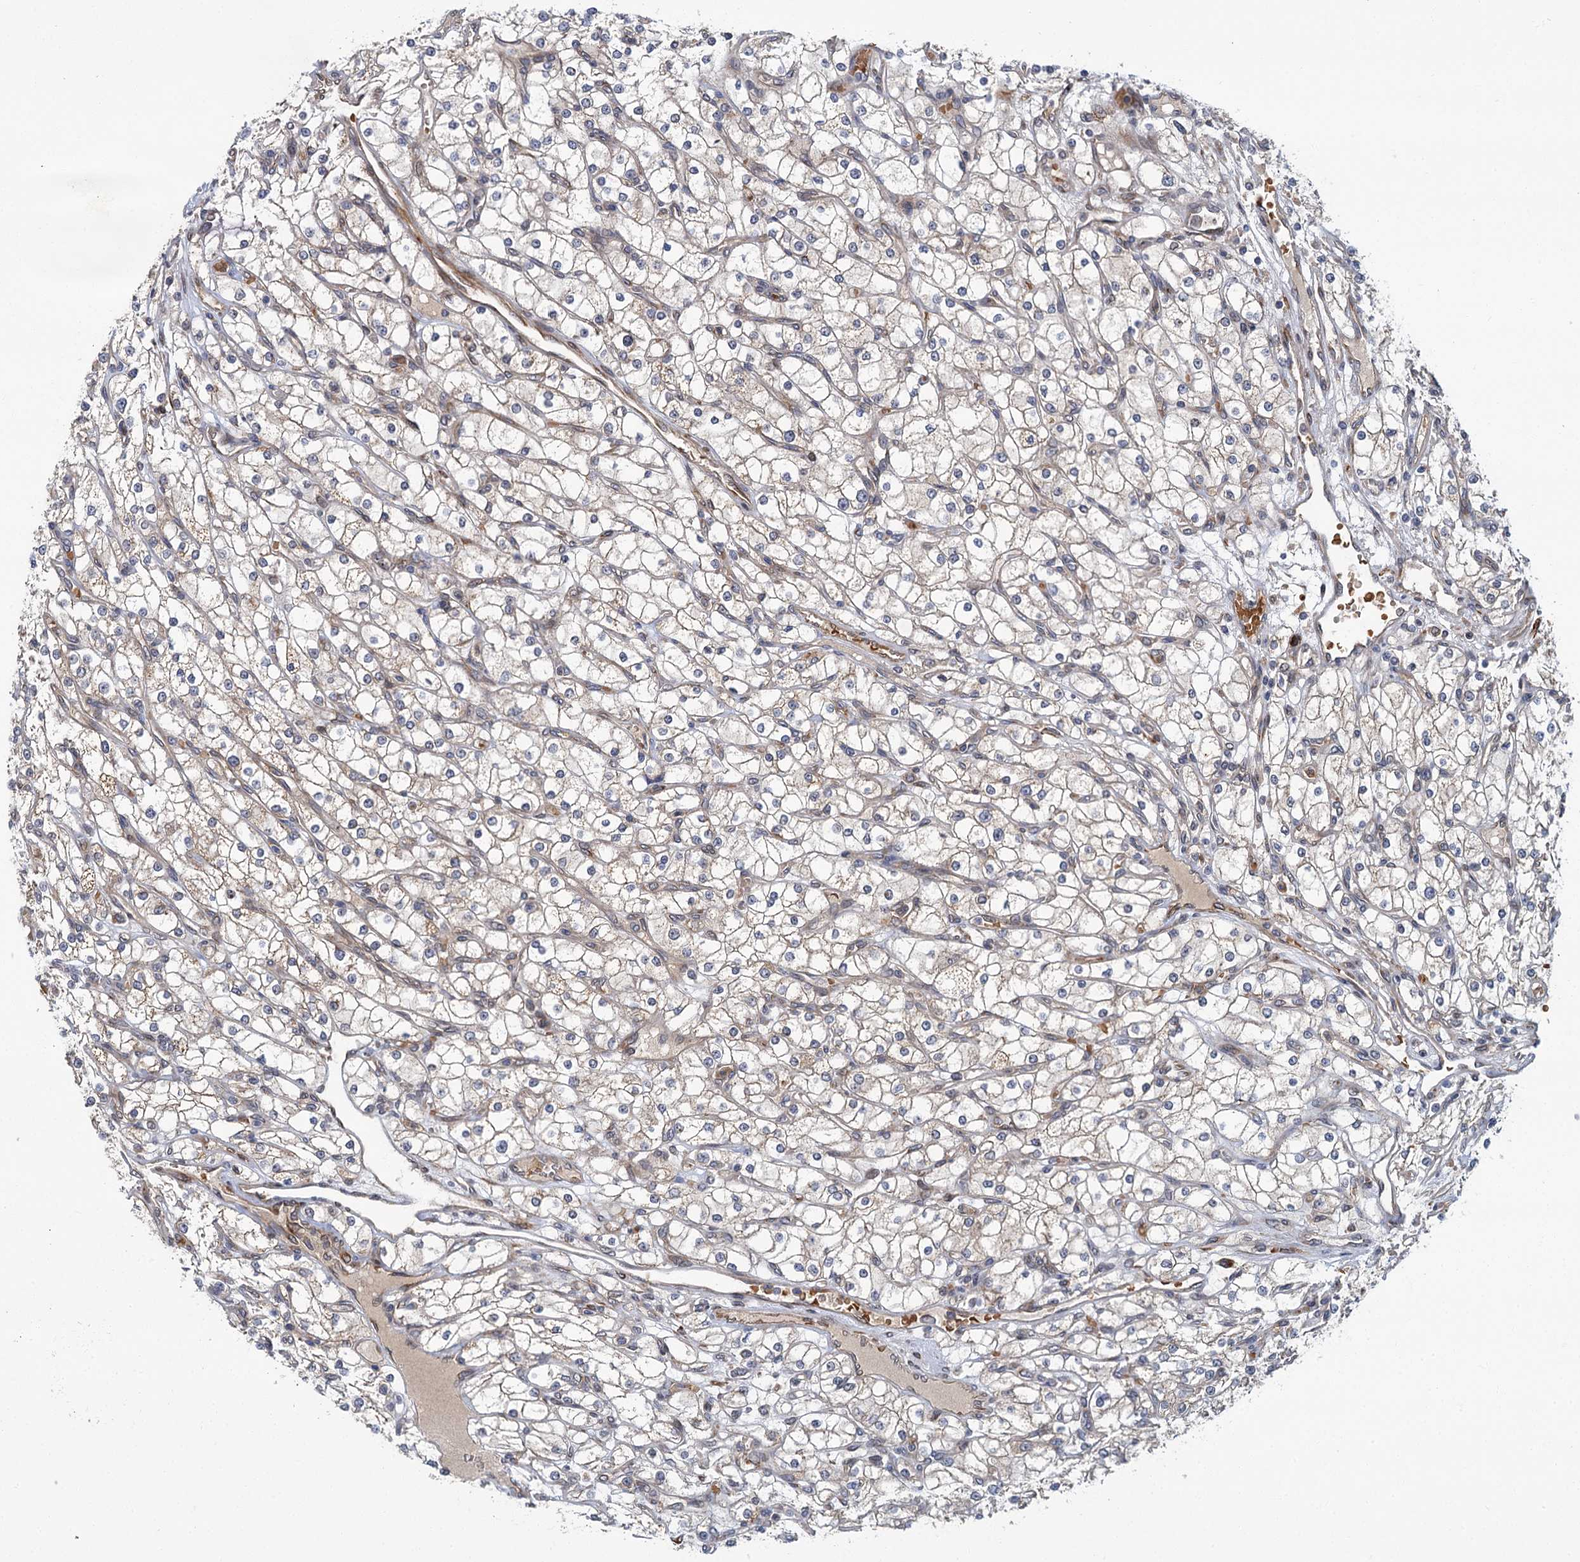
{"staining": {"intensity": "weak", "quantity": "<25%", "location": "cytoplasmic/membranous"}, "tissue": "renal cancer", "cell_type": "Tumor cells", "image_type": "cancer", "snomed": [{"axis": "morphology", "description": "Adenocarcinoma, NOS"}, {"axis": "topography", "description": "Kidney"}], "caption": "IHC histopathology image of renal cancer (adenocarcinoma) stained for a protein (brown), which reveals no staining in tumor cells.", "gene": "APBA2", "patient": {"sex": "male", "age": 80}}